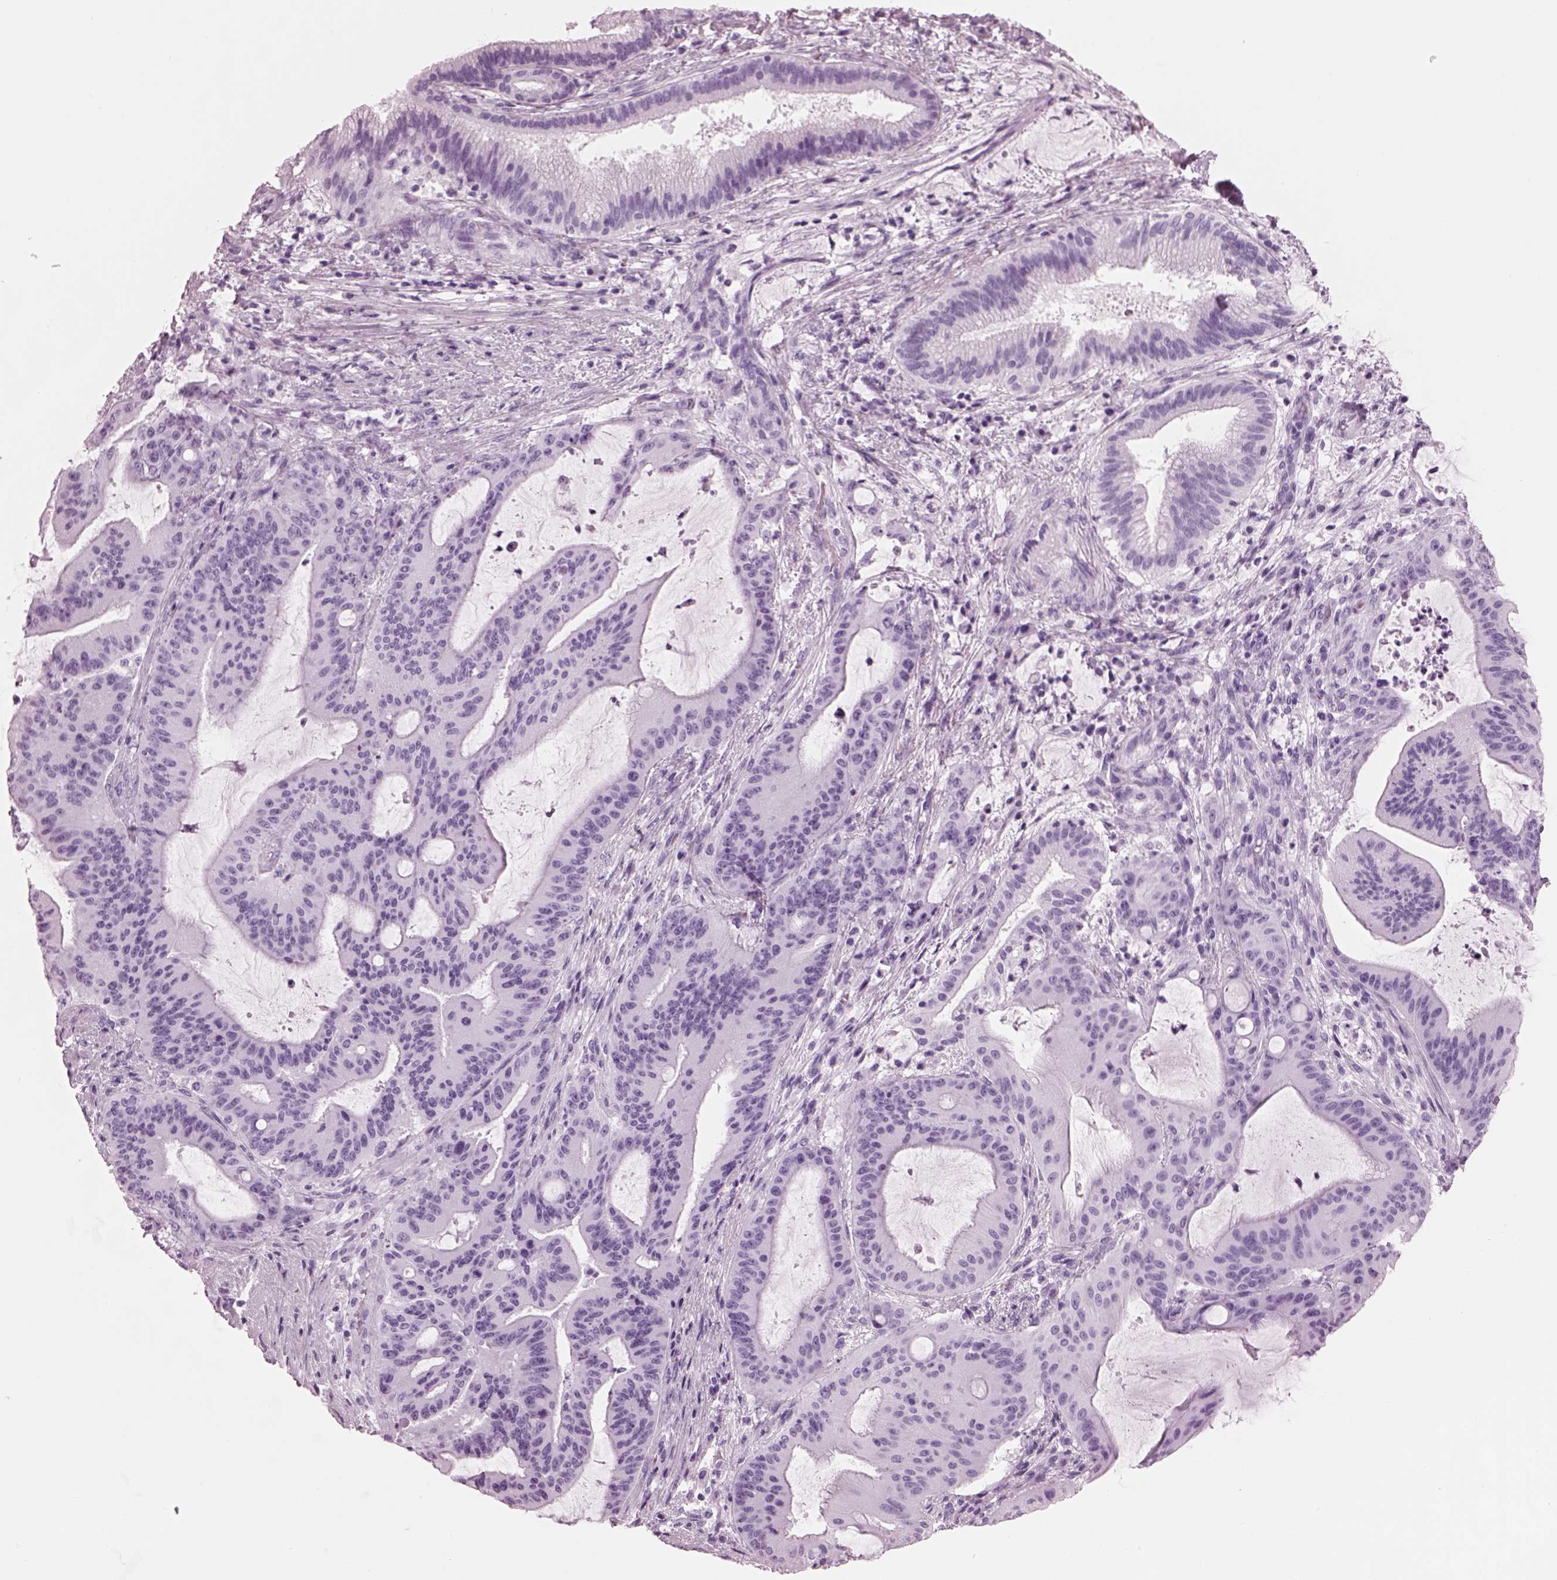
{"staining": {"intensity": "negative", "quantity": "none", "location": "none"}, "tissue": "liver cancer", "cell_type": "Tumor cells", "image_type": "cancer", "snomed": [{"axis": "morphology", "description": "Cholangiocarcinoma"}, {"axis": "topography", "description": "Liver"}], "caption": "Tumor cells show no significant protein positivity in liver cancer. The staining is performed using DAB brown chromogen with nuclei counter-stained in using hematoxylin.", "gene": "HYDIN", "patient": {"sex": "female", "age": 73}}